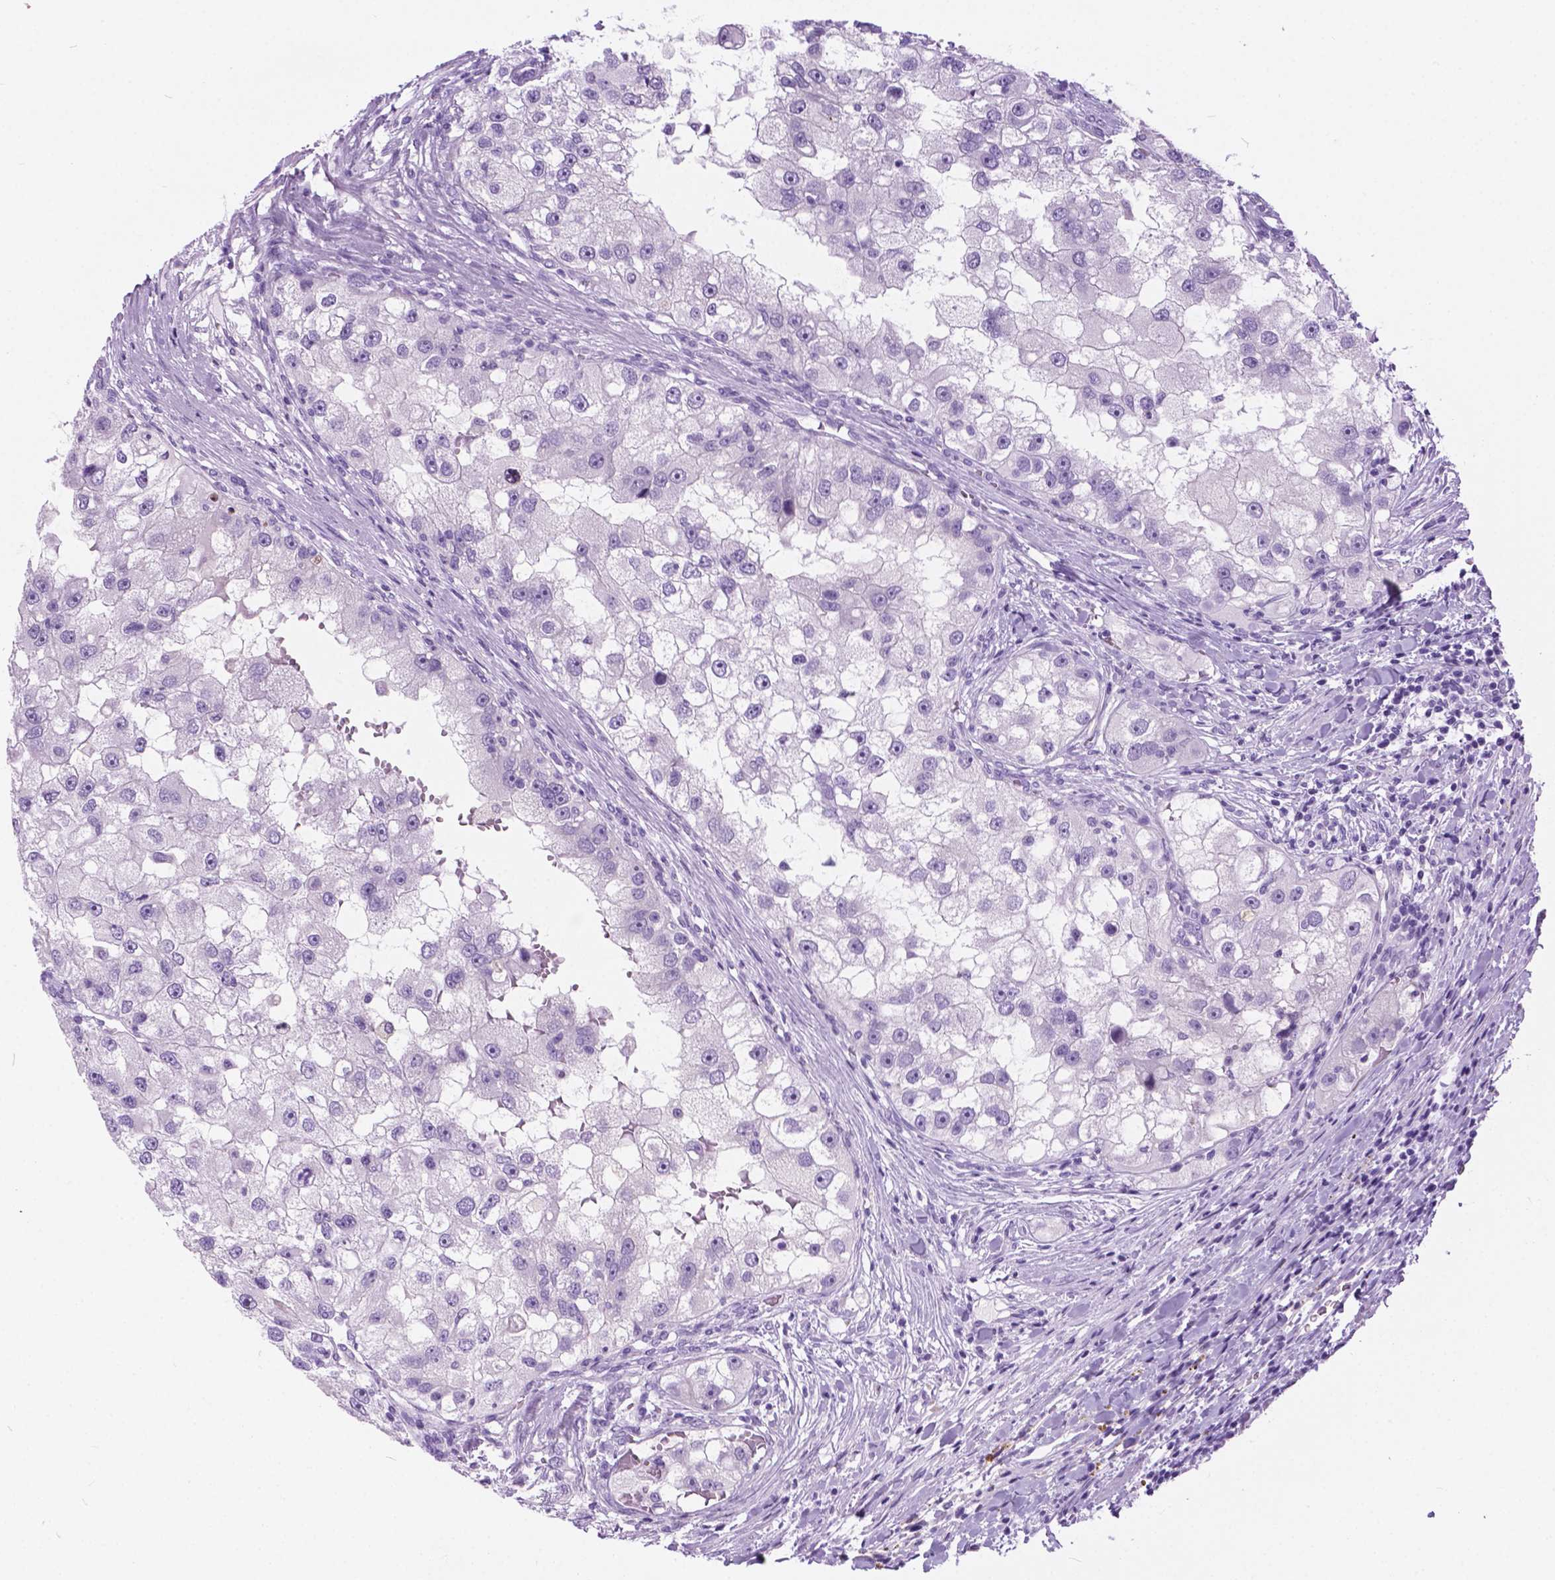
{"staining": {"intensity": "negative", "quantity": "none", "location": "none"}, "tissue": "renal cancer", "cell_type": "Tumor cells", "image_type": "cancer", "snomed": [{"axis": "morphology", "description": "Adenocarcinoma, NOS"}, {"axis": "topography", "description": "Kidney"}], "caption": "Tumor cells show no significant staining in renal adenocarcinoma.", "gene": "ARMS2", "patient": {"sex": "male", "age": 63}}